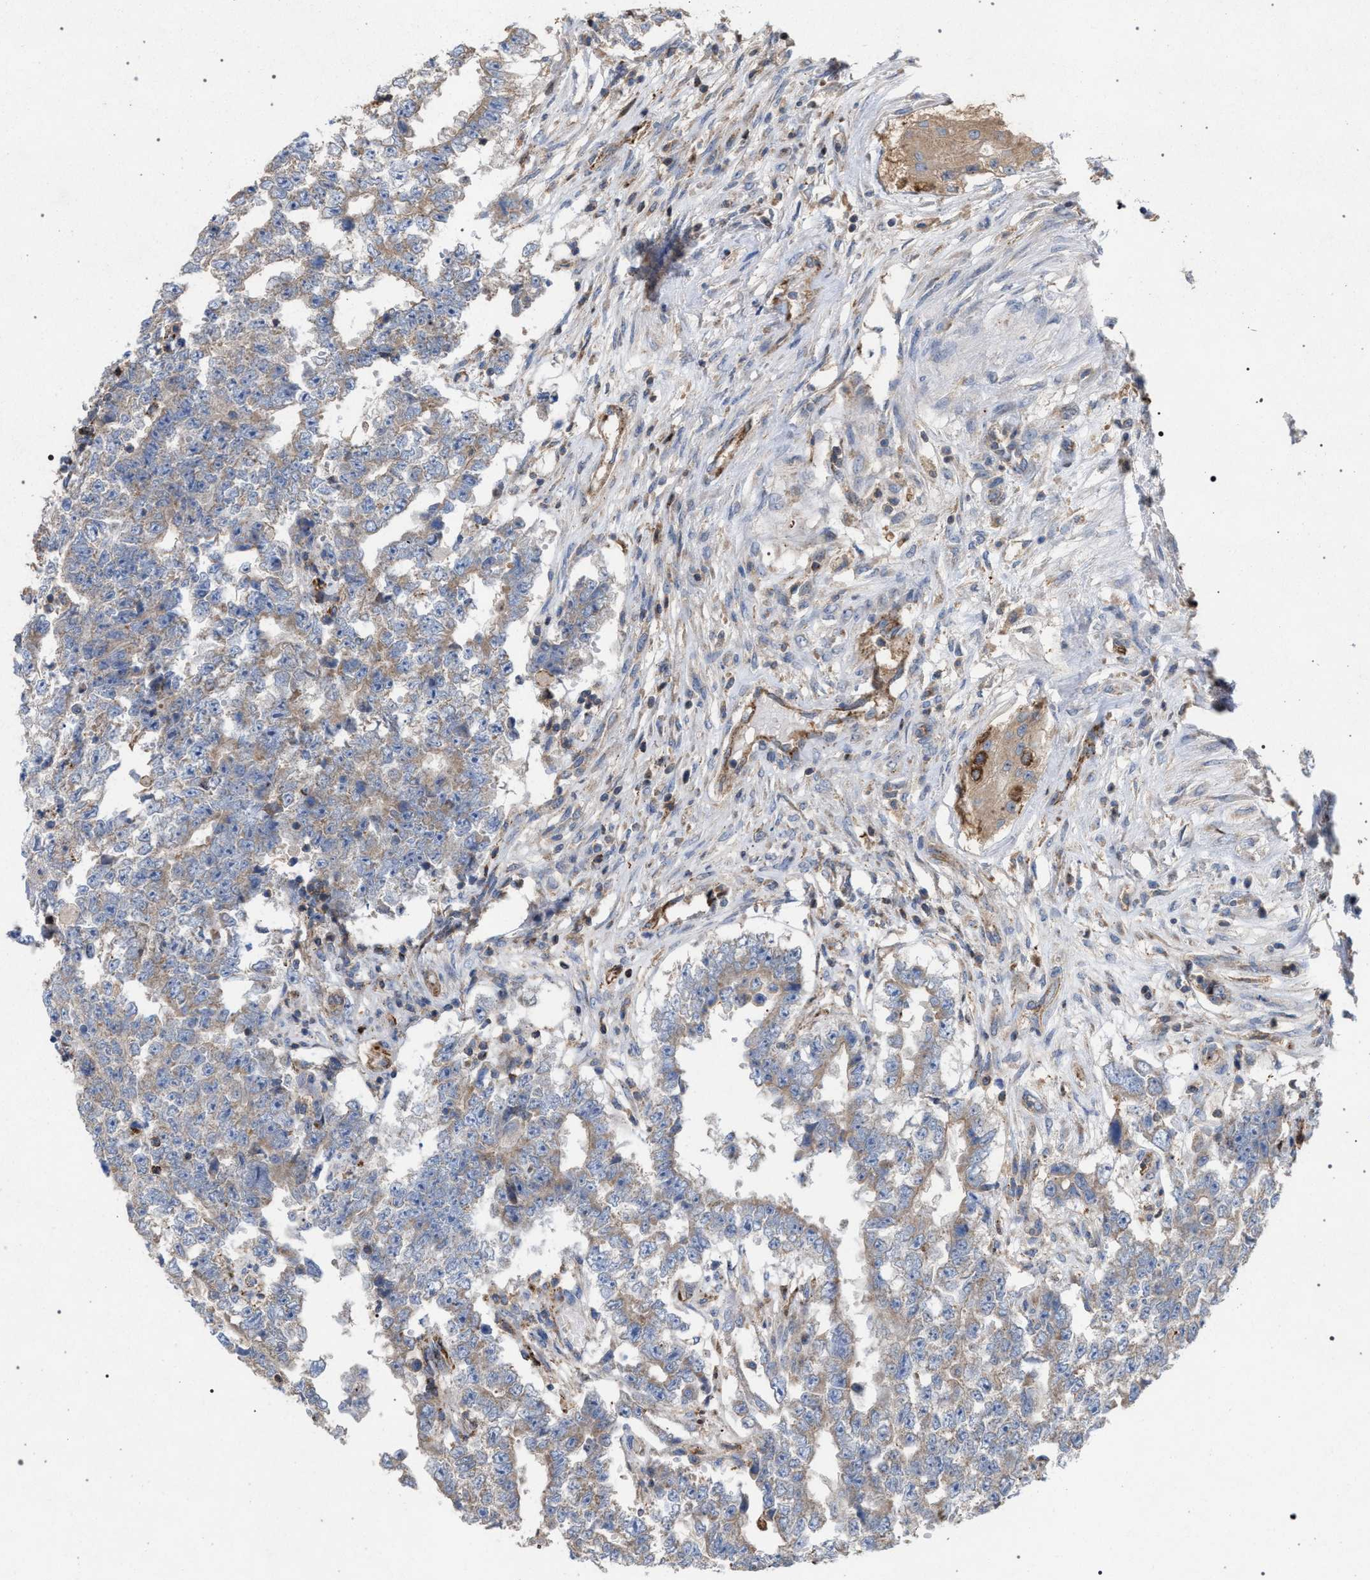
{"staining": {"intensity": "weak", "quantity": "25%-75%", "location": "cytoplasmic/membranous"}, "tissue": "testis cancer", "cell_type": "Tumor cells", "image_type": "cancer", "snomed": [{"axis": "morphology", "description": "Carcinoma, Embryonal, NOS"}, {"axis": "topography", "description": "Testis"}], "caption": "The photomicrograph displays staining of testis cancer, revealing weak cytoplasmic/membranous protein positivity (brown color) within tumor cells.", "gene": "VPS13A", "patient": {"sex": "male", "age": 25}}